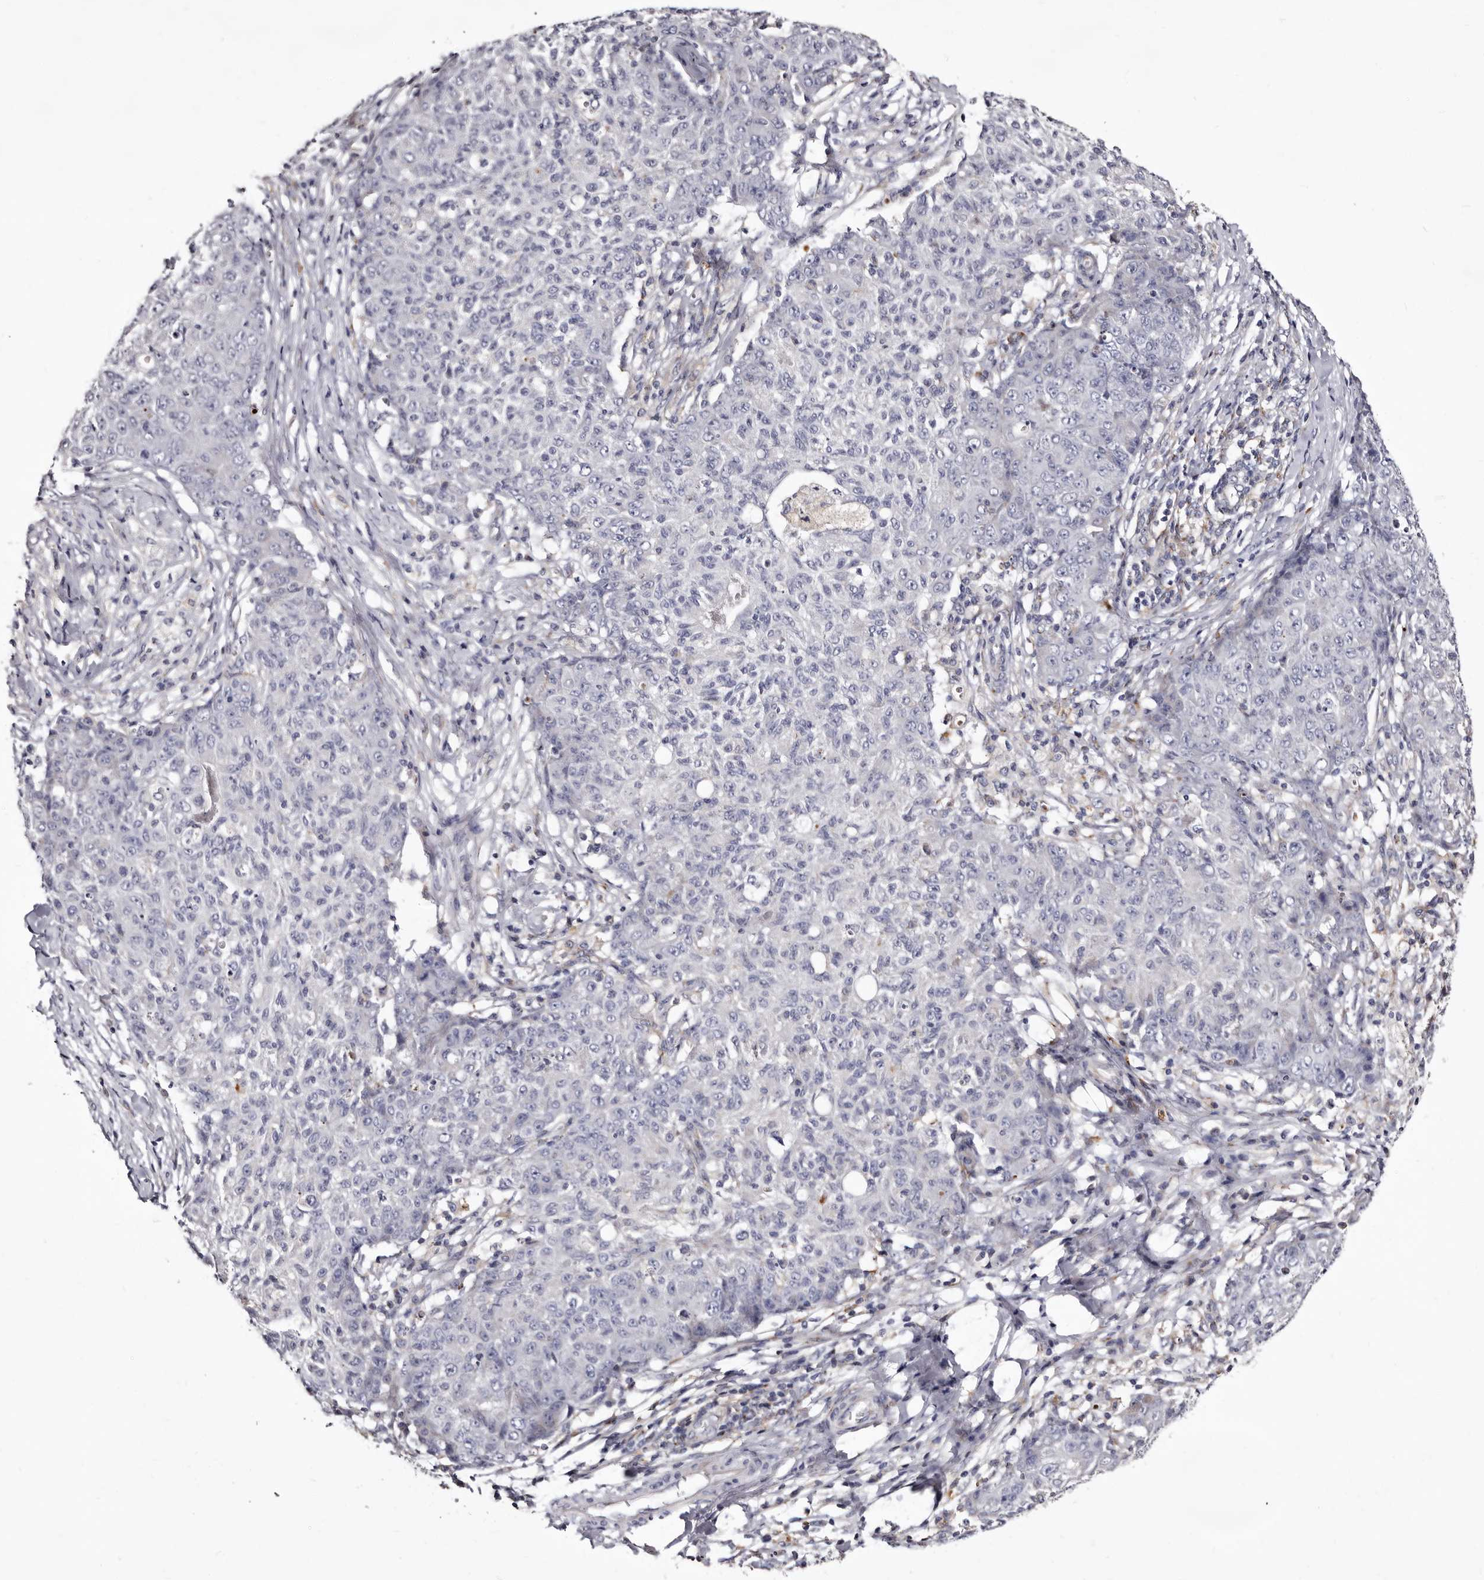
{"staining": {"intensity": "negative", "quantity": "none", "location": "none"}, "tissue": "ovarian cancer", "cell_type": "Tumor cells", "image_type": "cancer", "snomed": [{"axis": "morphology", "description": "Carcinoma, endometroid"}, {"axis": "topography", "description": "Ovary"}], "caption": "Protein analysis of ovarian cancer (endometroid carcinoma) displays no significant positivity in tumor cells.", "gene": "AUNIP", "patient": {"sex": "female", "age": 42}}